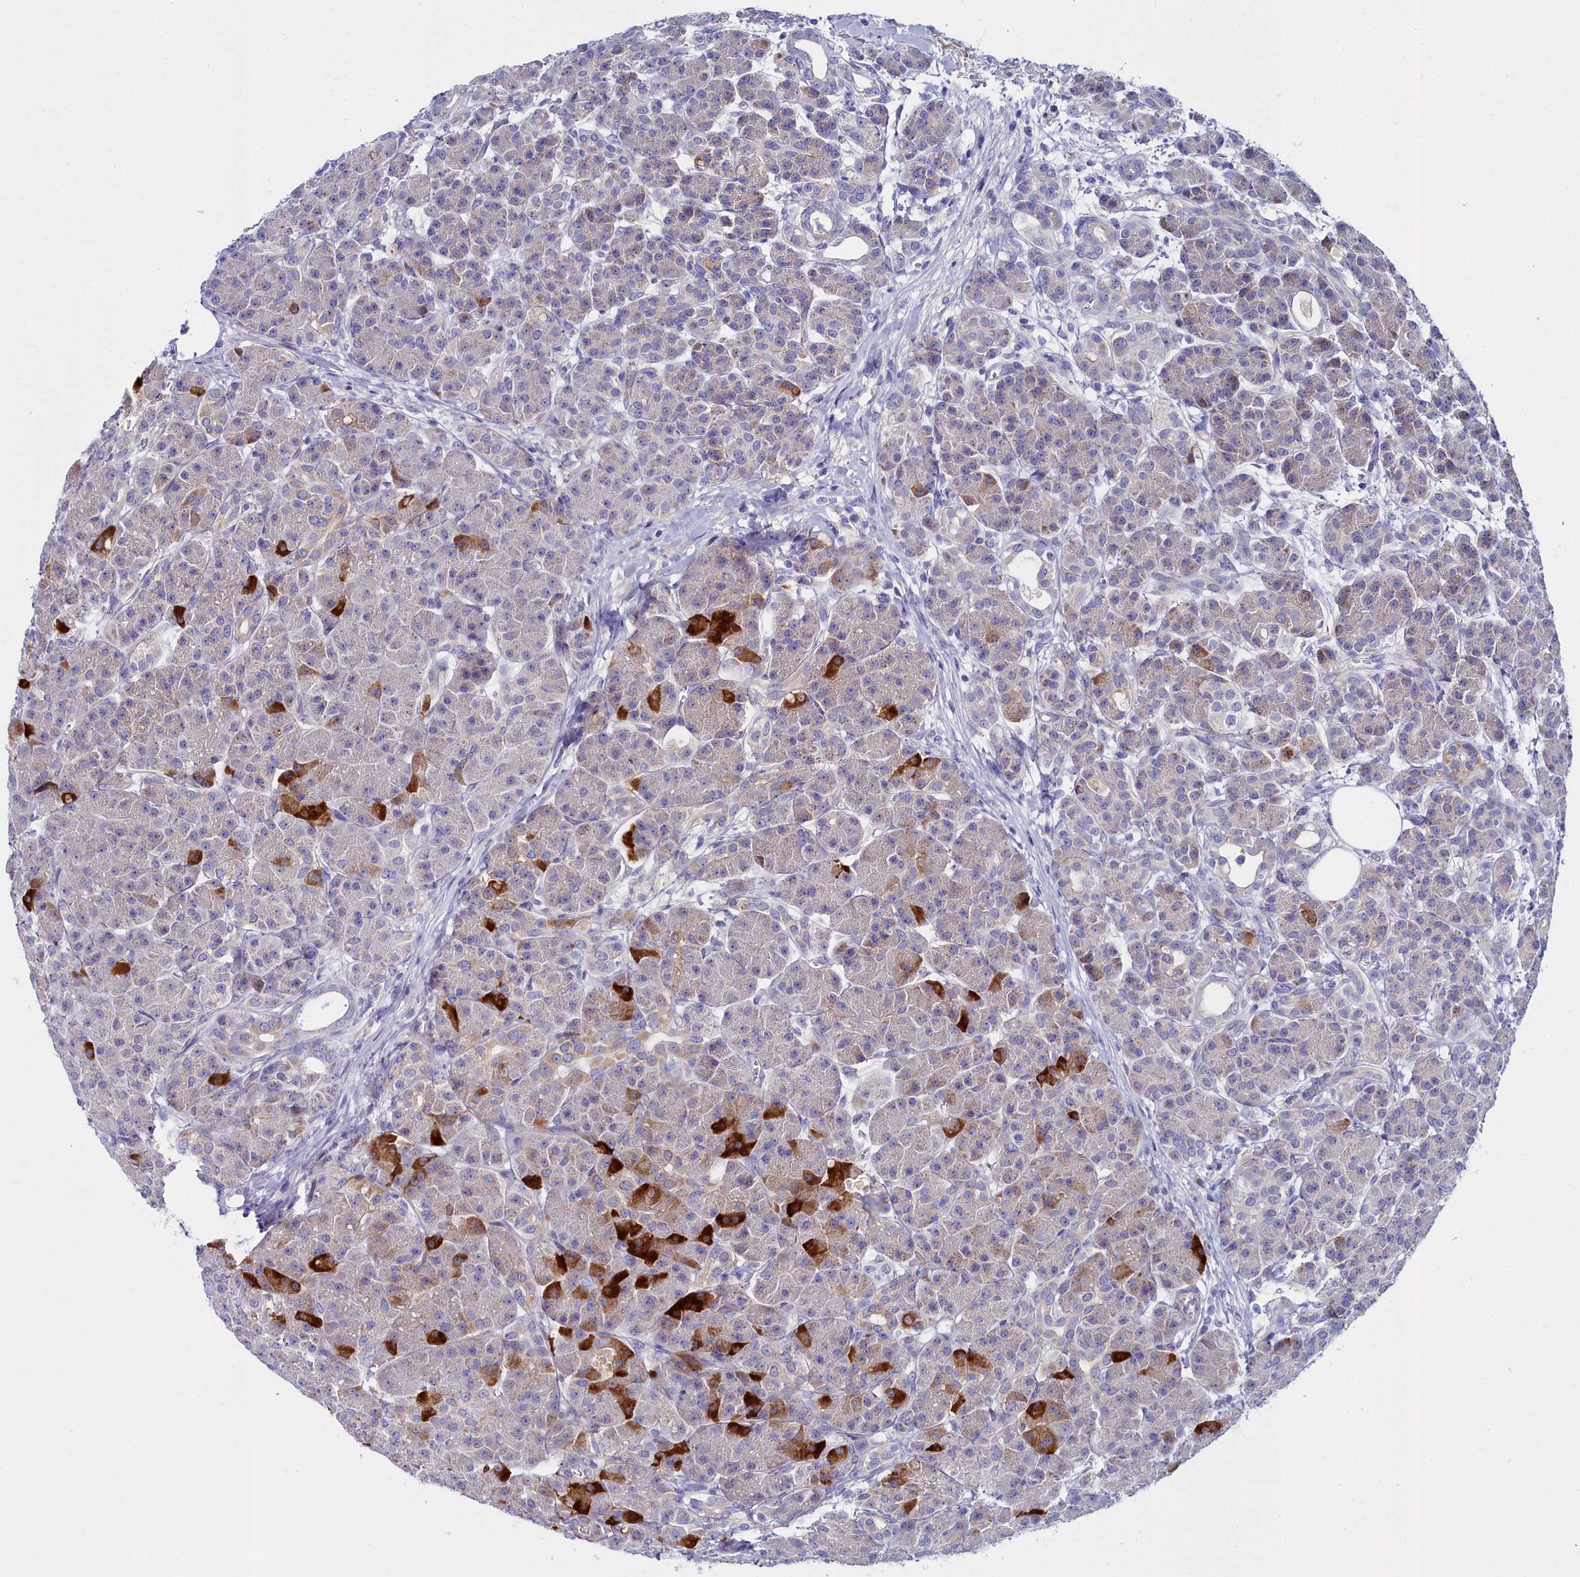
{"staining": {"intensity": "strong", "quantity": "<25%", "location": "cytoplasmic/membranous"}, "tissue": "pancreas", "cell_type": "Exocrine glandular cells", "image_type": "normal", "snomed": [{"axis": "morphology", "description": "Normal tissue, NOS"}, {"axis": "topography", "description": "Pancreas"}], "caption": "The image shows immunohistochemical staining of normal pancreas. There is strong cytoplasmic/membranous staining is identified in about <25% of exocrine glandular cells.", "gene": "SLC49A3", "patient": {"sex": "male", "age": 63}}